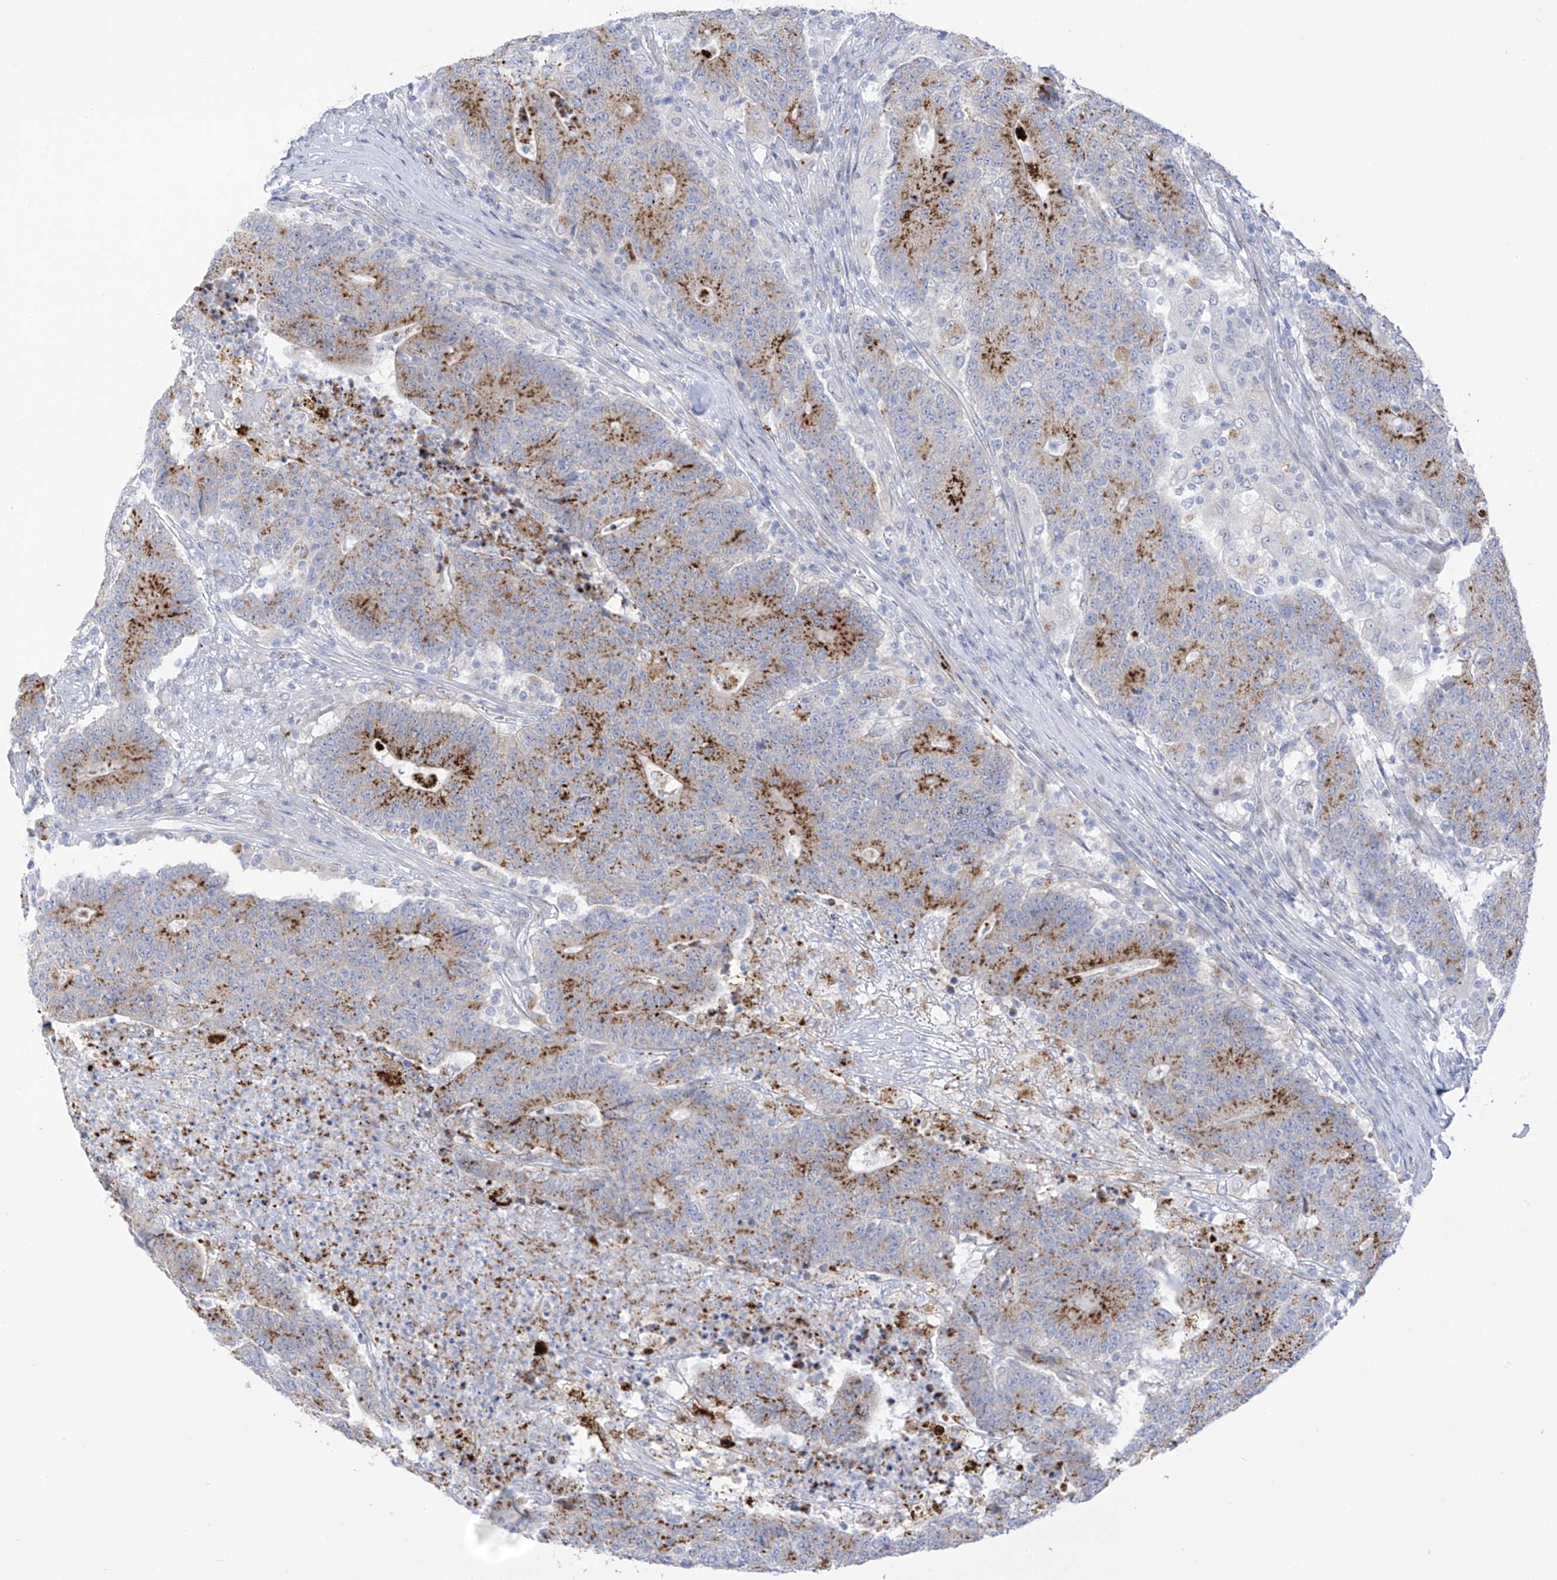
{"staining": {"intensity": "moderate", "quantity": ">75%", "location": "cytoplasmic/membranous"}, "tissue": "colorectal cancer", "cell_type": "Tumor cells", "image_type": "cancer", "snomed": [{"axis": "morphology", "description": "Normal tissue, NOS"}, {"axis": "morphology", "description": "Adenocarcinoma, NOS"}, {"axis": "topography", "description": "Colon"}], "caption": "A brown stain labels moderate cytoplasmic/membranous positivity of a protein in human colorectal adenocarcinoma tumor cells.", "gene": "PSPH", "patient": {"sex": "female", "age": 75}}